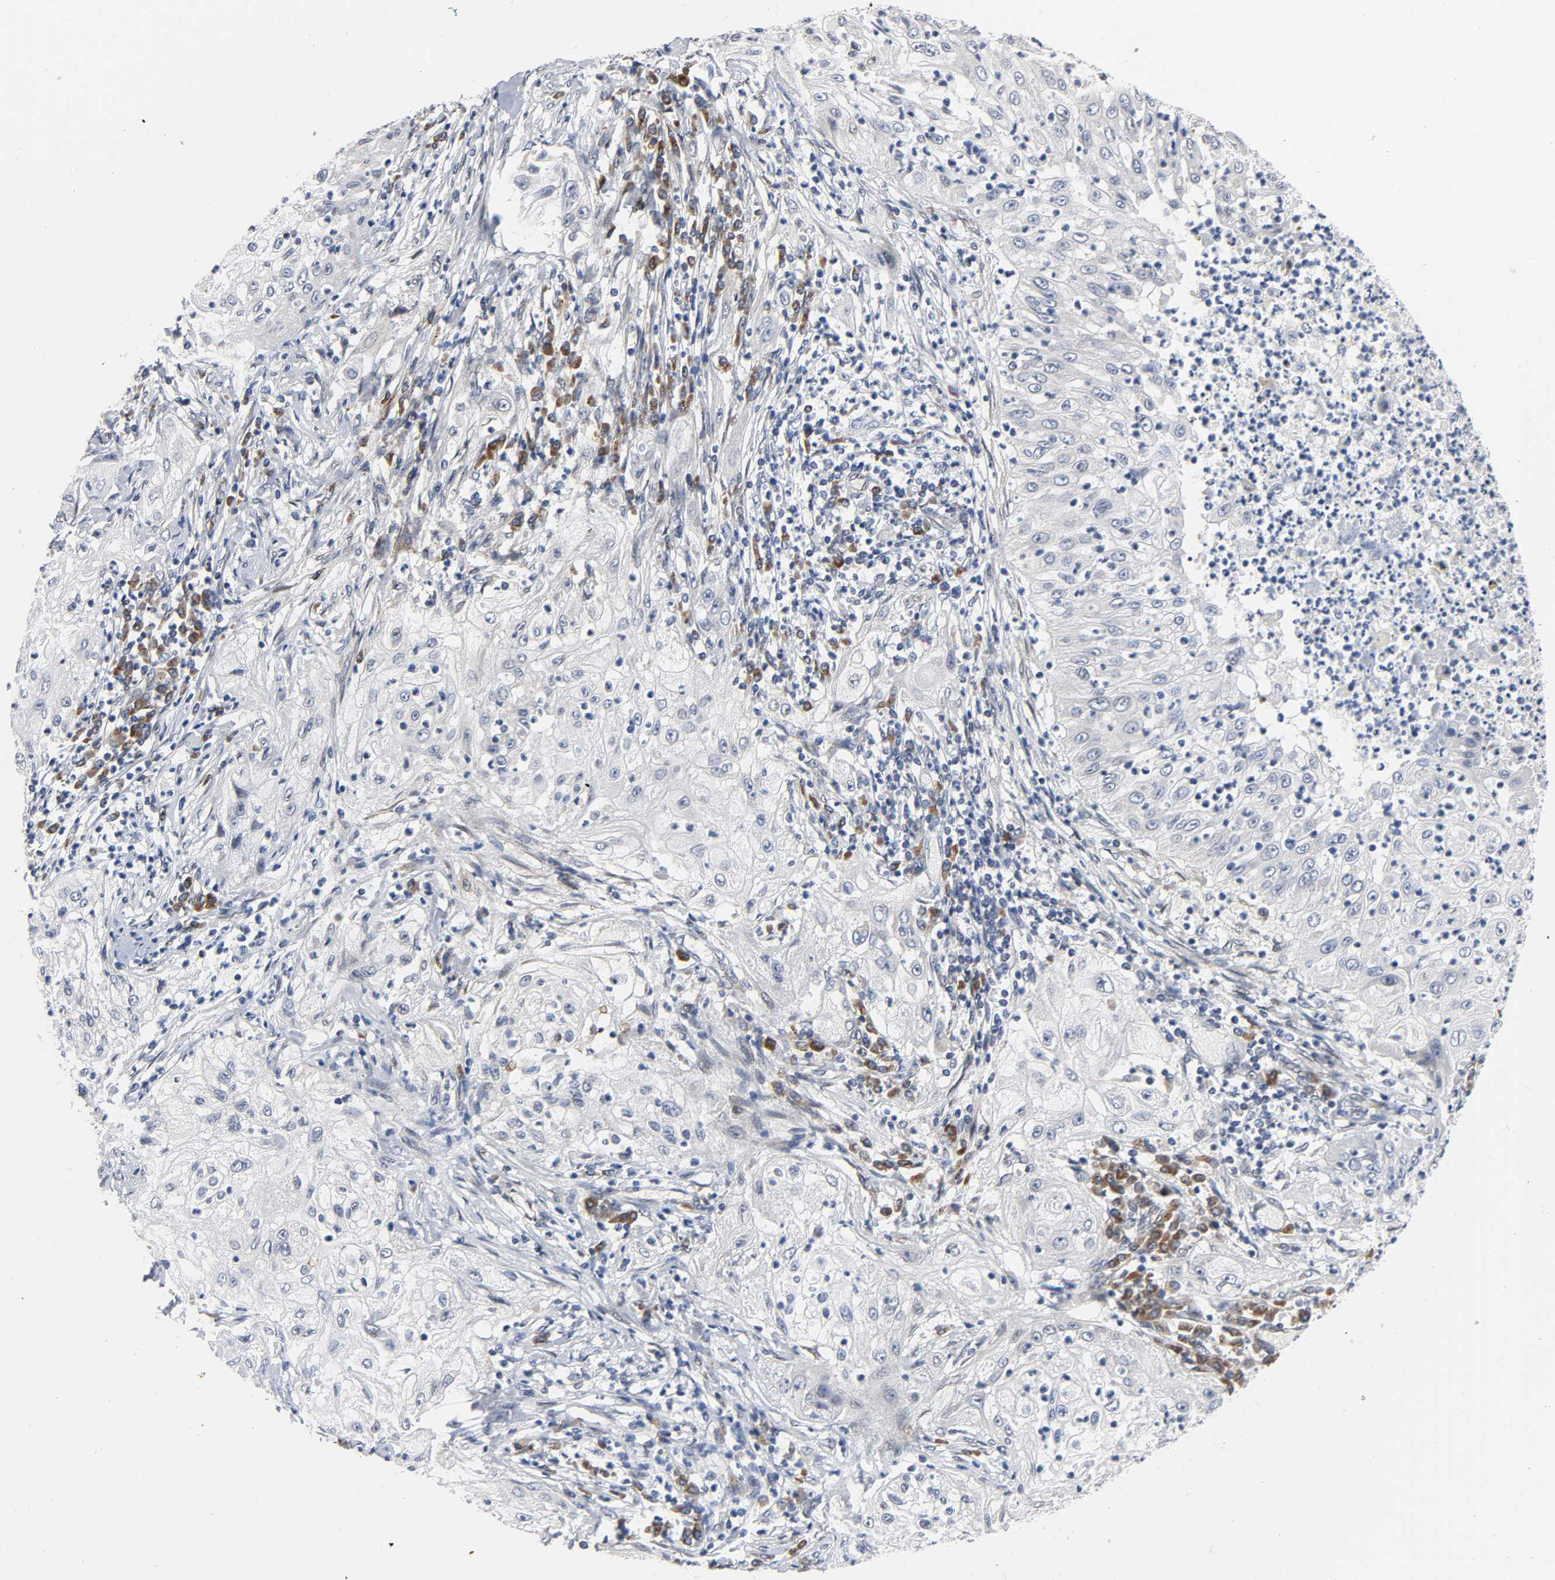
{"staining": {"intensity": "negative", "quantity": "none", "location": "none"}, "tissue": "lung cancer", "cell_type": "Tumor cells", "image_type": "cancer", "snomed": [{"axis": "morphology", "description": "Inflammation, NOS"}, {"axis": "morphology", "description": "Squamous cell carcinoma, NOS"}, {"axis": "topography", "description": "Lymph node"}, {"axis": "topography", "description": "Soft tissue"}, {"axis": "topography", "description": "Lung"}], "caption": "Tumor cells show no significant protein positivity in lung squamous cell carcinoma.", "gene": "ASB6", "patient": {"sex": "male", "age": 66}}